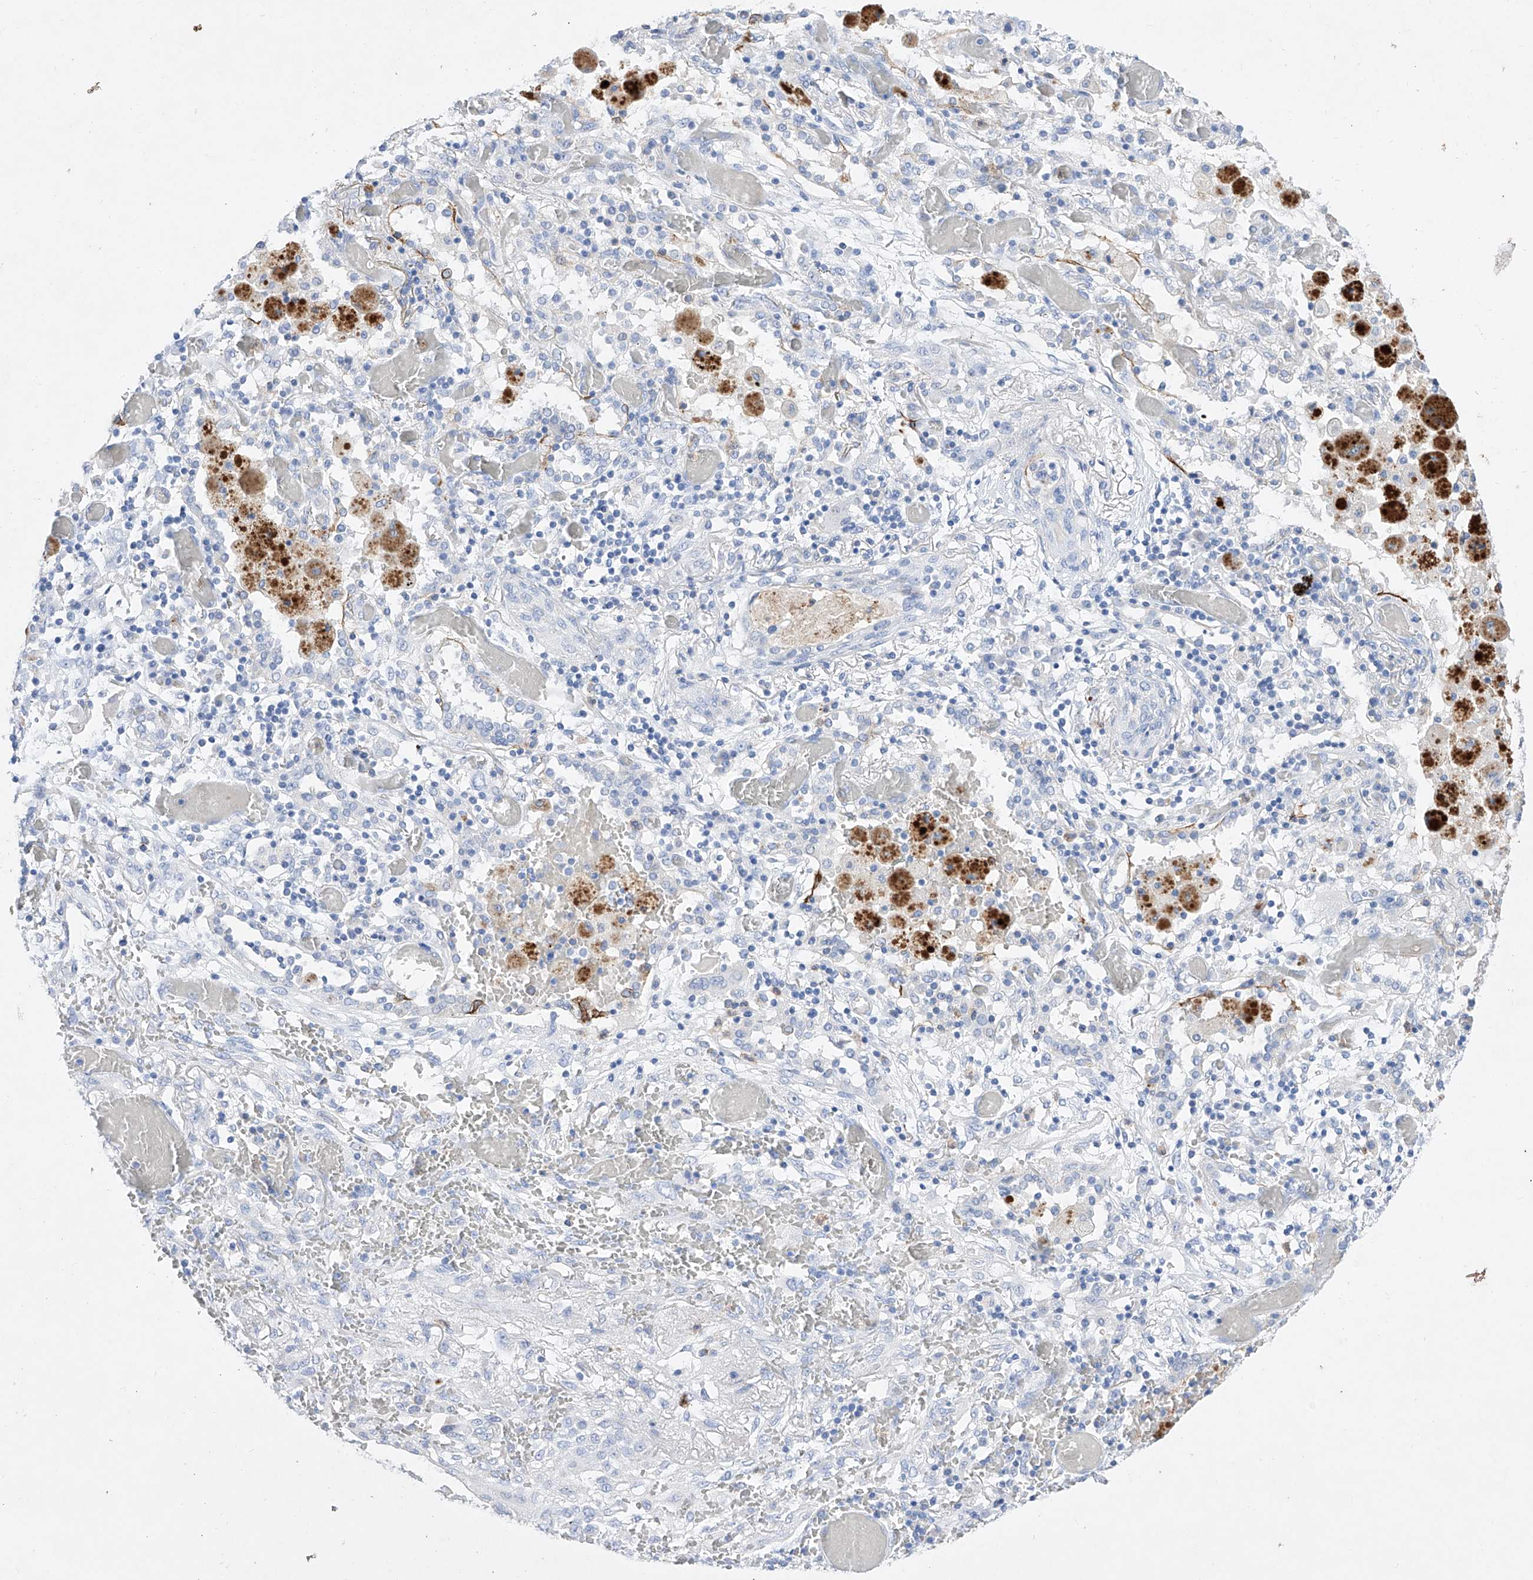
{"staining": {"intensity": "negative", "quantity": "none", "location": "none"}, "tissue": "lung cancer", "cell_type": "Tumor cells", "image_type": "cancer", "snomed": [{"axis": "morphology", "description": "Squamous cell carcinoma, NOS"}, {"axis": "topography", "description": "Lung"}], "caption": "This is an immunohistochemistry (IHC) histopathology image of lung squamous cell carcinoma. There is no positivity in tumor cells.", "gene": "TM7SF2", "patient": {"sex": "female", "age": 47}}